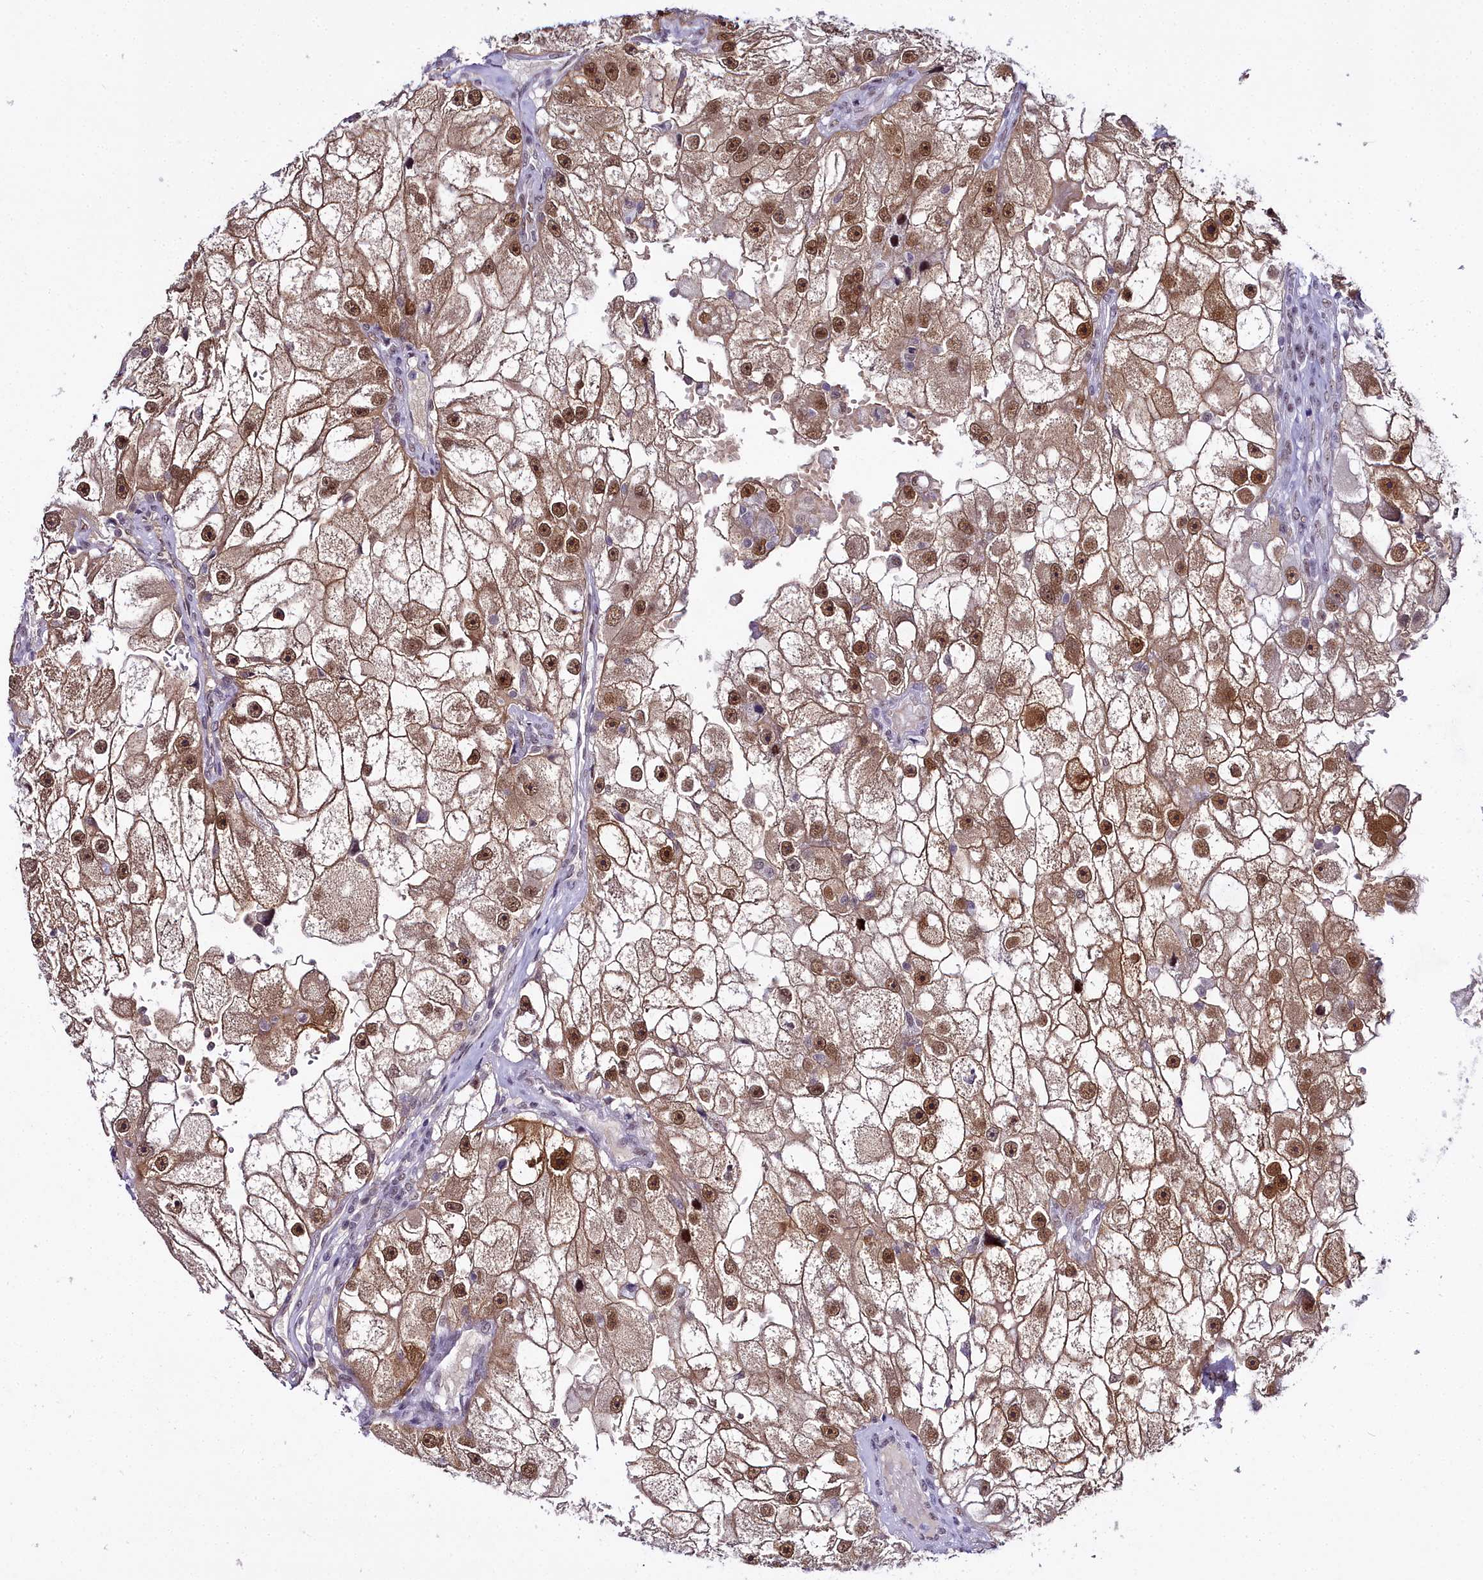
{"staining": {"intensity": "moderate", "quantity": ">75%", "location": "cytoplasmic/membranous,nuclear"}, "tissue": "renal cancer", "cell_type": "Tumor cells", "image_type": "cancer", "snomed": [{"axis": "morphology", "description": "Adenocarcinoma, NOS"}, {"axis": "topography", "description": "Kidney"}], "caption": "Protein staining displays moderate cytoplasmic/membranous and nuclear staining in about >75% of tumor cells in renal adenocarcinoma.", "gene": "RBM12", "patient": {"sex": "male", "age": 63}}